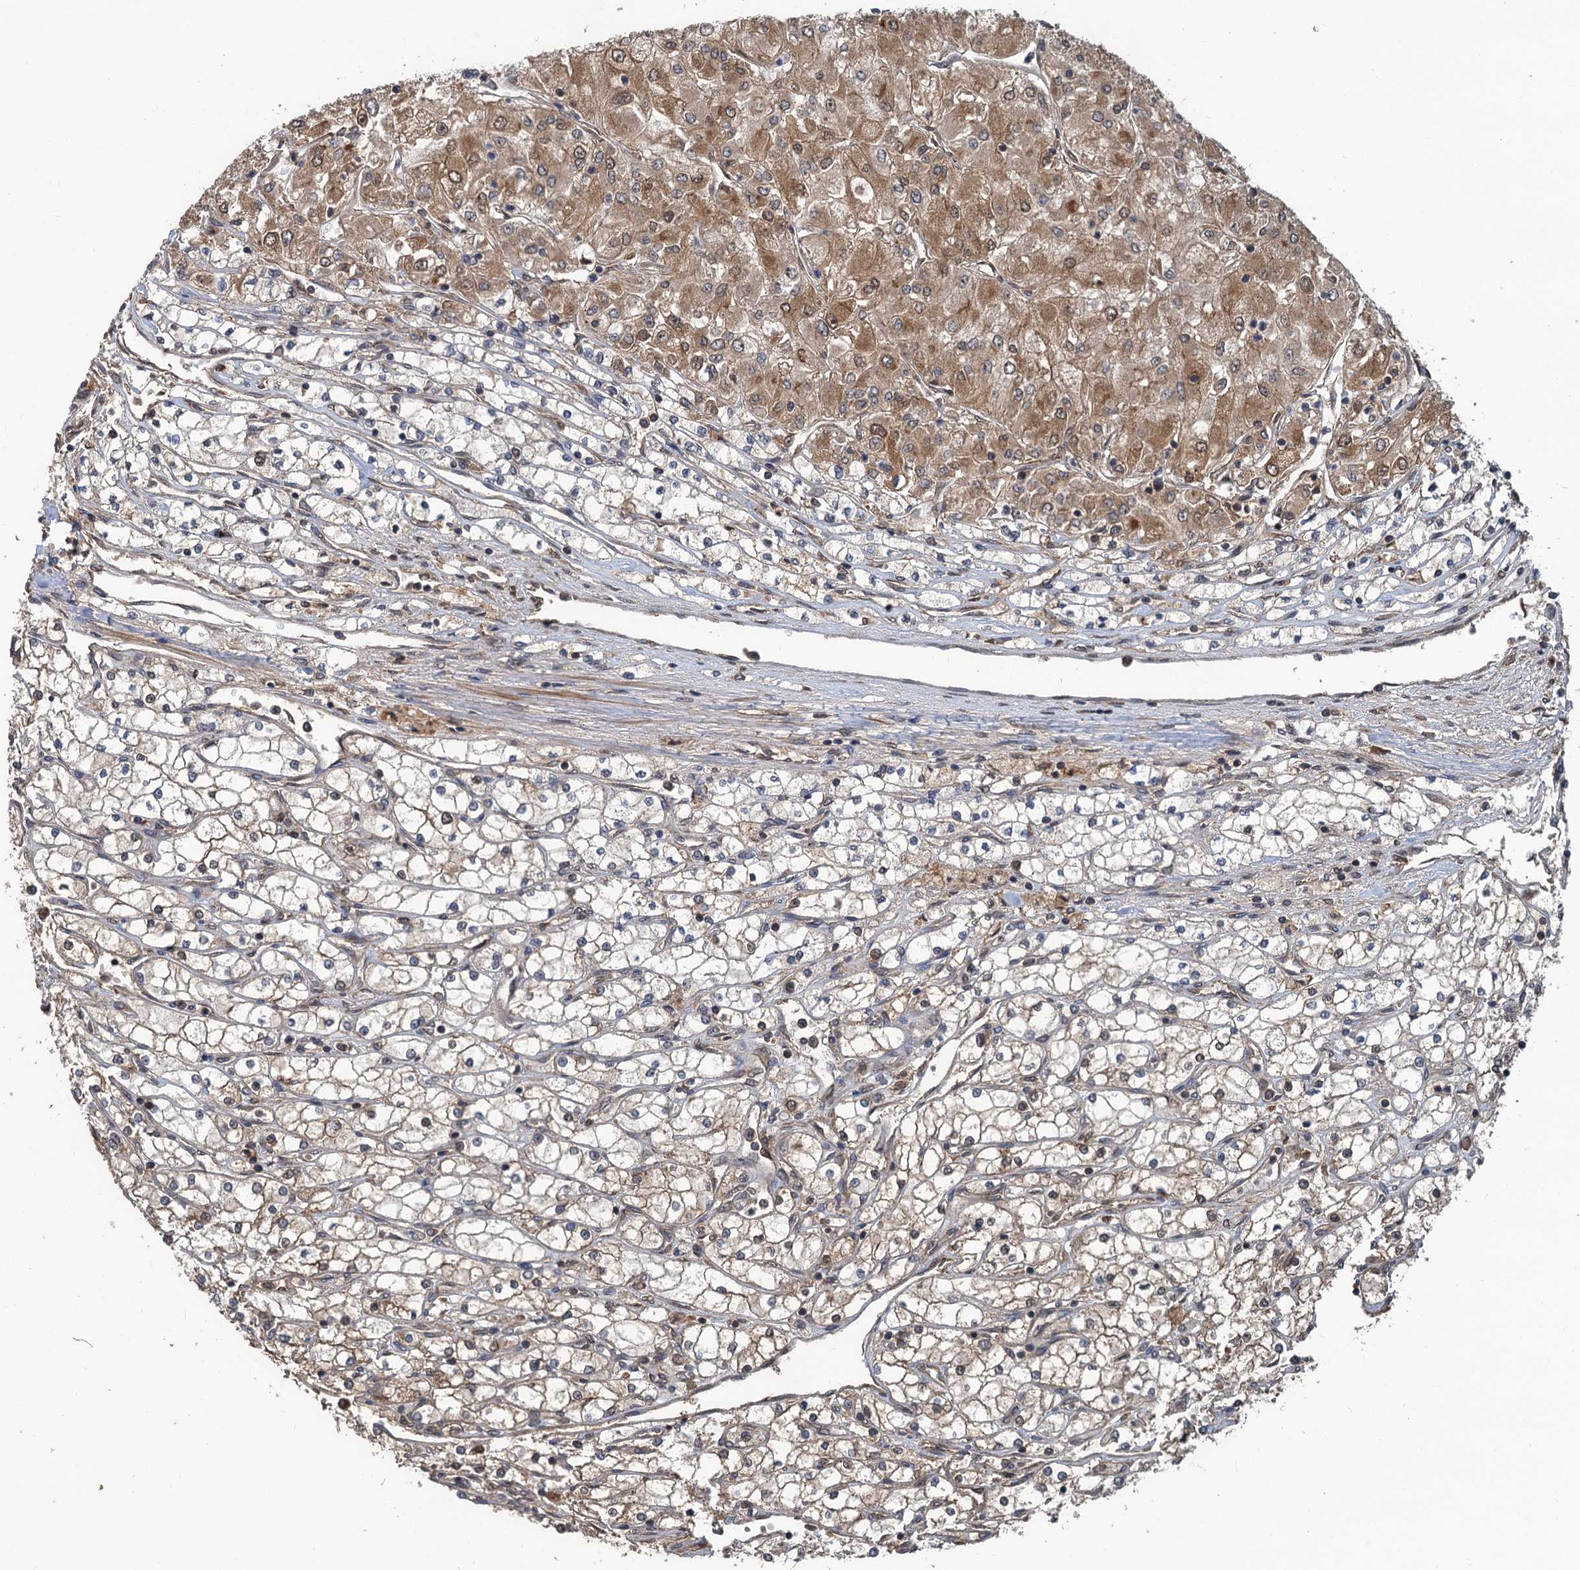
{"staining": {"intensity": "moderate", "quantity": "25%-75%", "location": "cytoplasmic/membranous,nuclear"}, "tissue": "renal cancer", "cell_type": "Tumor cells", "image_type": "cancer", "snomed": [{"axis": "morphology", "description": "Adenocarcinoma, NOS"}, {"axis": "topography", "description": "Kidney"}], "caption": "Protein staining by IHC shows moderate cytoplasmic/membranous and nuclear staining in approximately 25%-75% of tumor cells in renal cancer (adenocarcinoma). Using DAB (brown) and hematoxylin (blue) stains, captured at high magnification using brightfield microscopy.", "gene": "GLE1", "patient": {"sex": "male", "age": 80}}